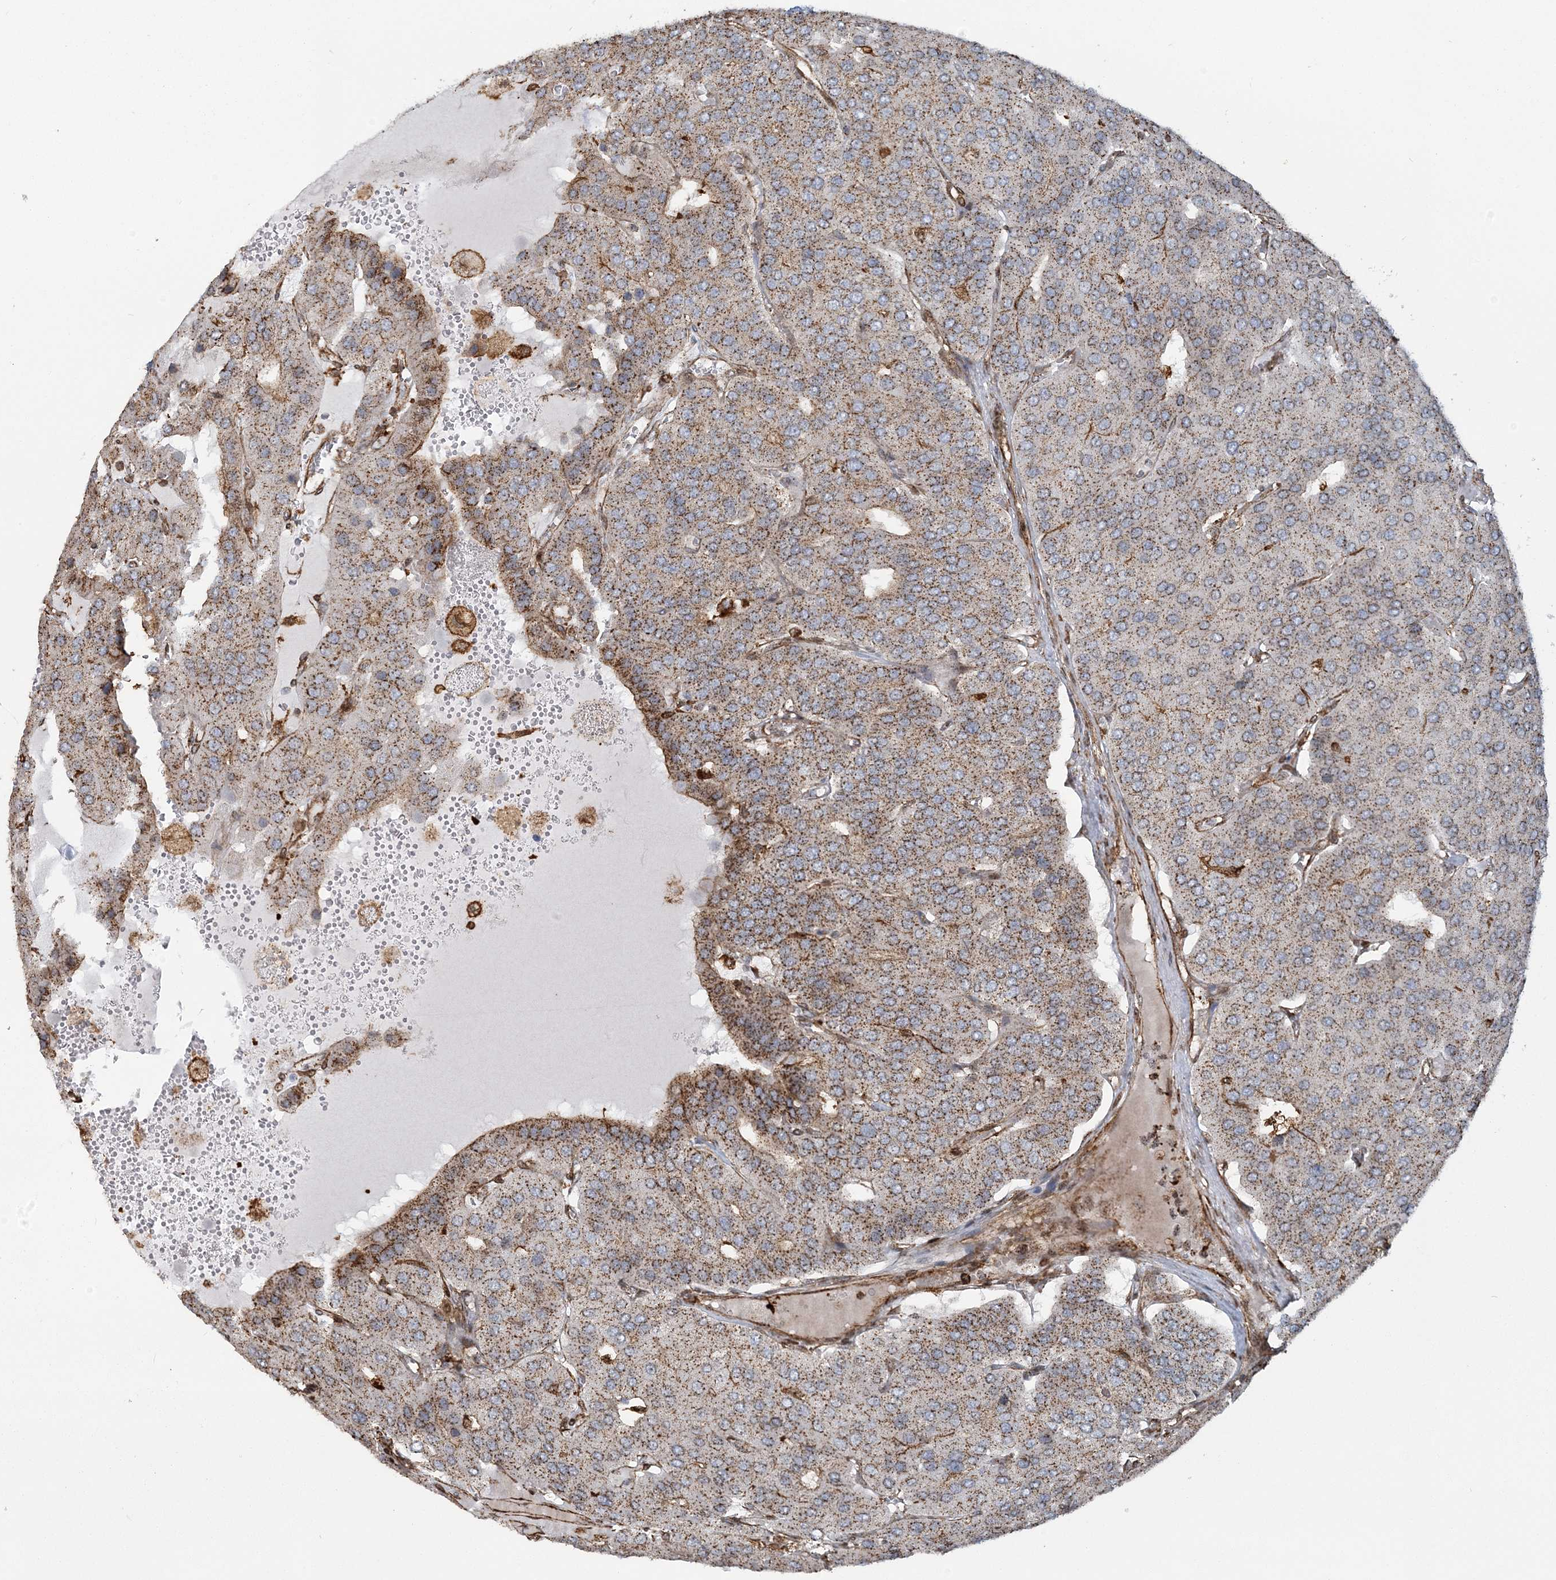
{"staining": {"intensity": "moderate", "quantity": ">75%", "location": "cytoplasmic/membranous"}, "tissue": "parathyroid gland", "cell_type": "Glandular cells", "image_type": "normal", "snomed": [{"axis": "morphology", "description": "Normal tissue, NOS"}, {"axis": "morphology", "description": "Adenoma, NOS"}, {"axis": "topography", "description": "Parathyroid gland"}], "caption": "Glandular cells show moderate cytoplasmic/membranous staining in about >75% of cells in benign parathyroid gland.", "gene": "TRAF3IP2", "patient": {"sex": "female", "age": 86}}